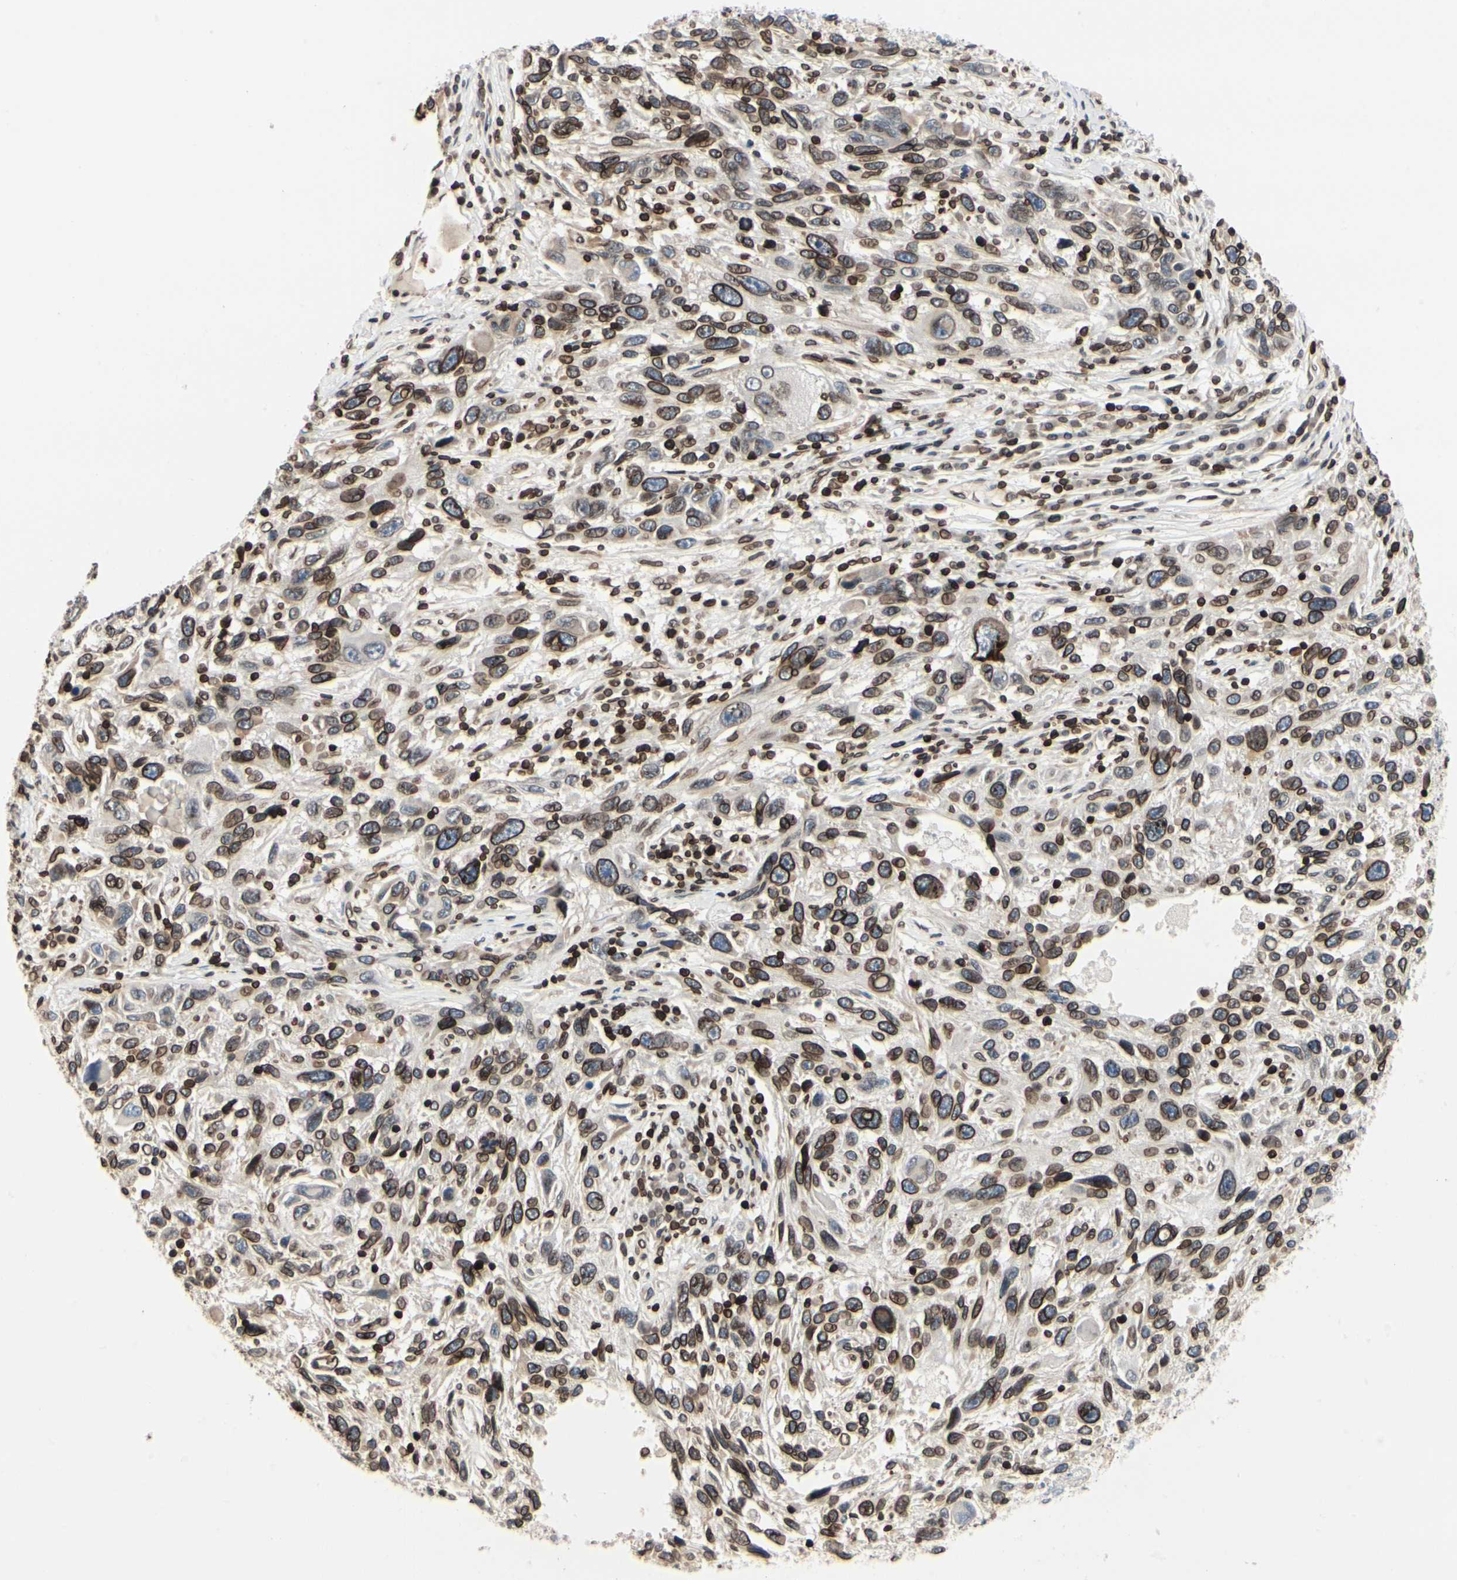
{"staining": {"intensity": "moderate", "quantity": ">75%", "location": "cytoplasmic/membranous,nuclear"}, "tissue": "melanoma", "cell_type": "Tumor cells", "image_type": "cancer", "snomed": [{"axis": "morphology", "description": "Malignant melanoma, NOS"}, {"axis": "topography", "description": "Skin"}], "caption": "Human melanoma stained with a protein marker shows moderate staining in tumor cells.", "gene": "TMPO", "patient": {"sex": "male", "age": 53}}